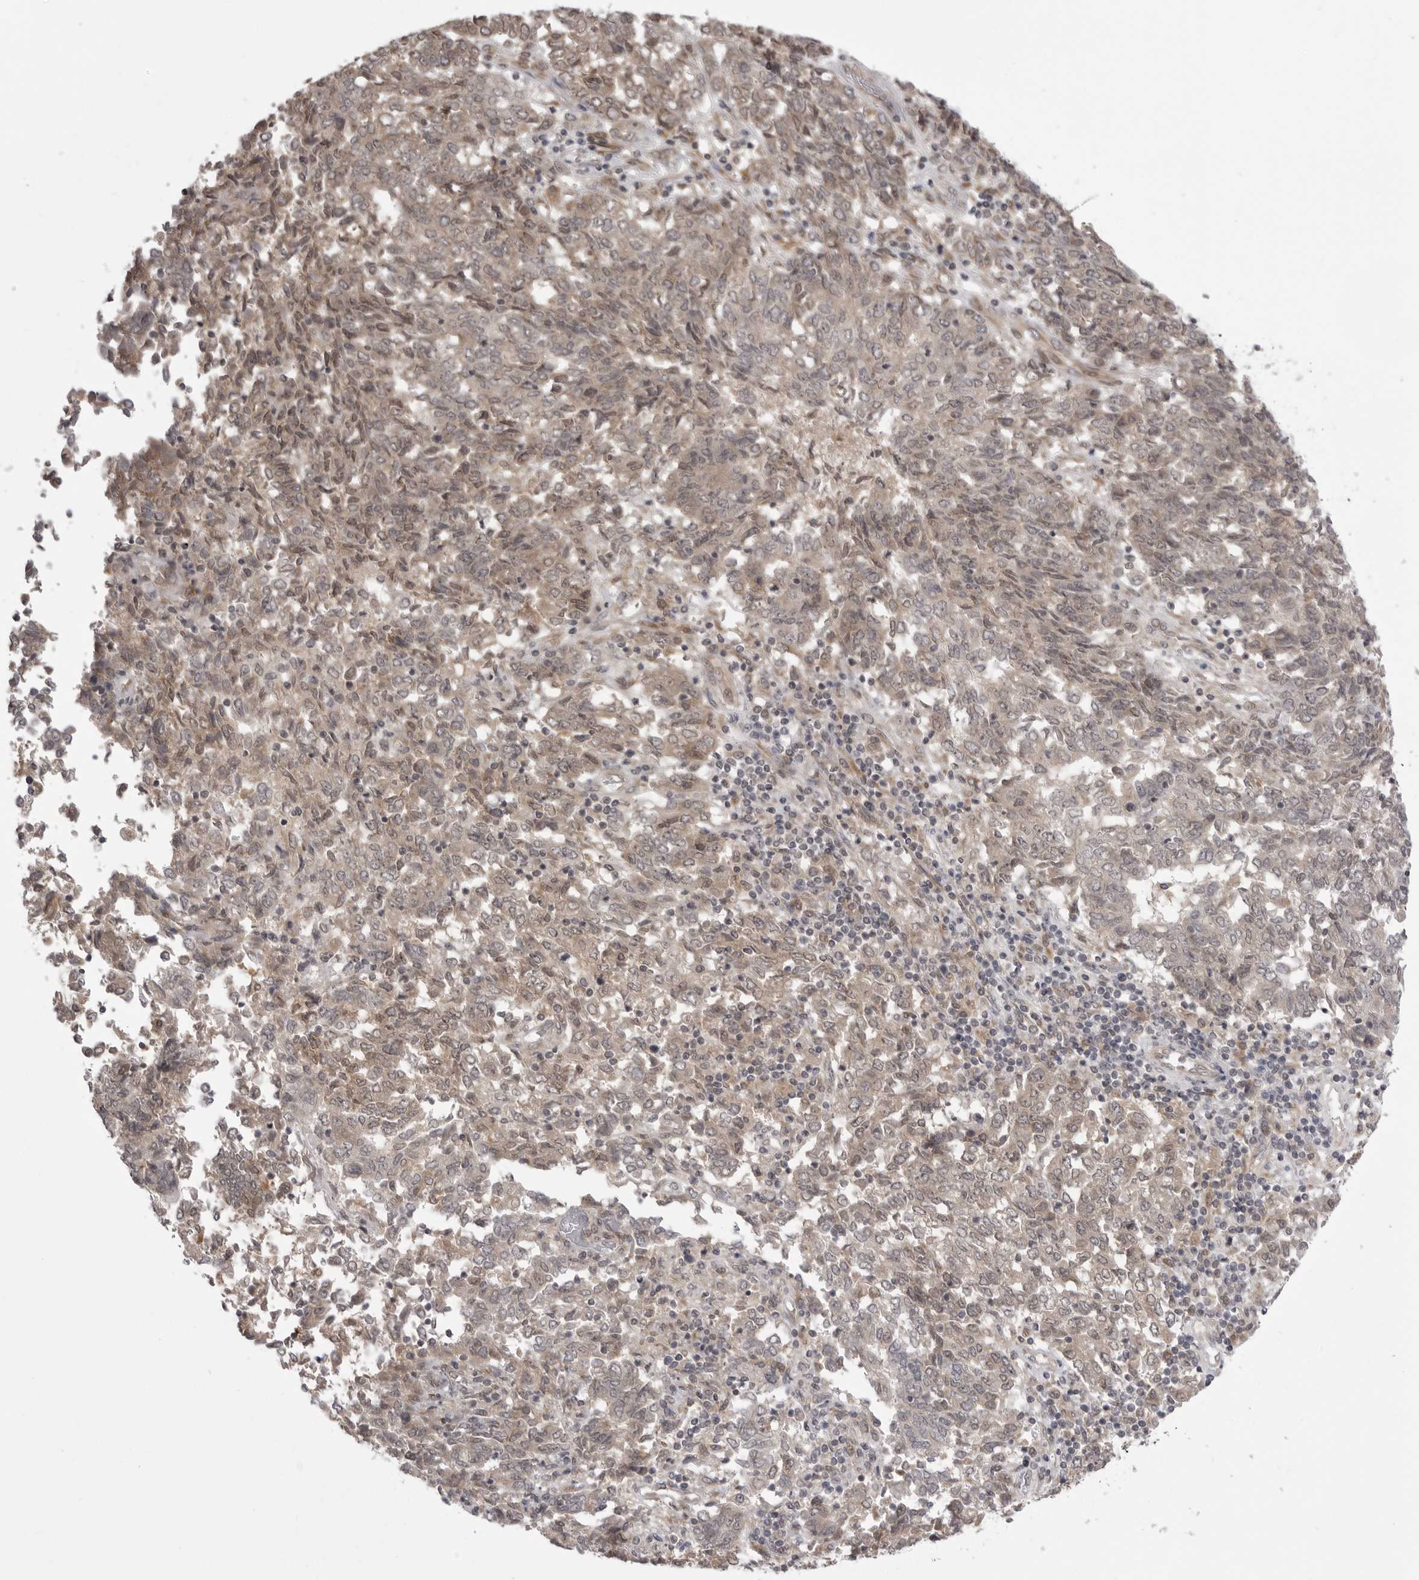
{"staining": {"intensity": "weak", "quantity": ">75%", "location": "cytoplasmic/membranous"}, "tissue": "endometrial cancer", "cell_type": "Tumor cells", "image_type": "cancer", "snomed": [{"axis": "morphology", "description": "Adenocarcinoma, NOS"}, {"axis": "topography", "description": "Endometrium"}], "caption": "A micrograph of human endometrial cancer (adenocarcinoma) stained for a protein exhibits weak cytoplasmic/membranous brown staining in tumor cells.", "gene": "PTK2B", "patient": {"sex": "female", "age": 80}}